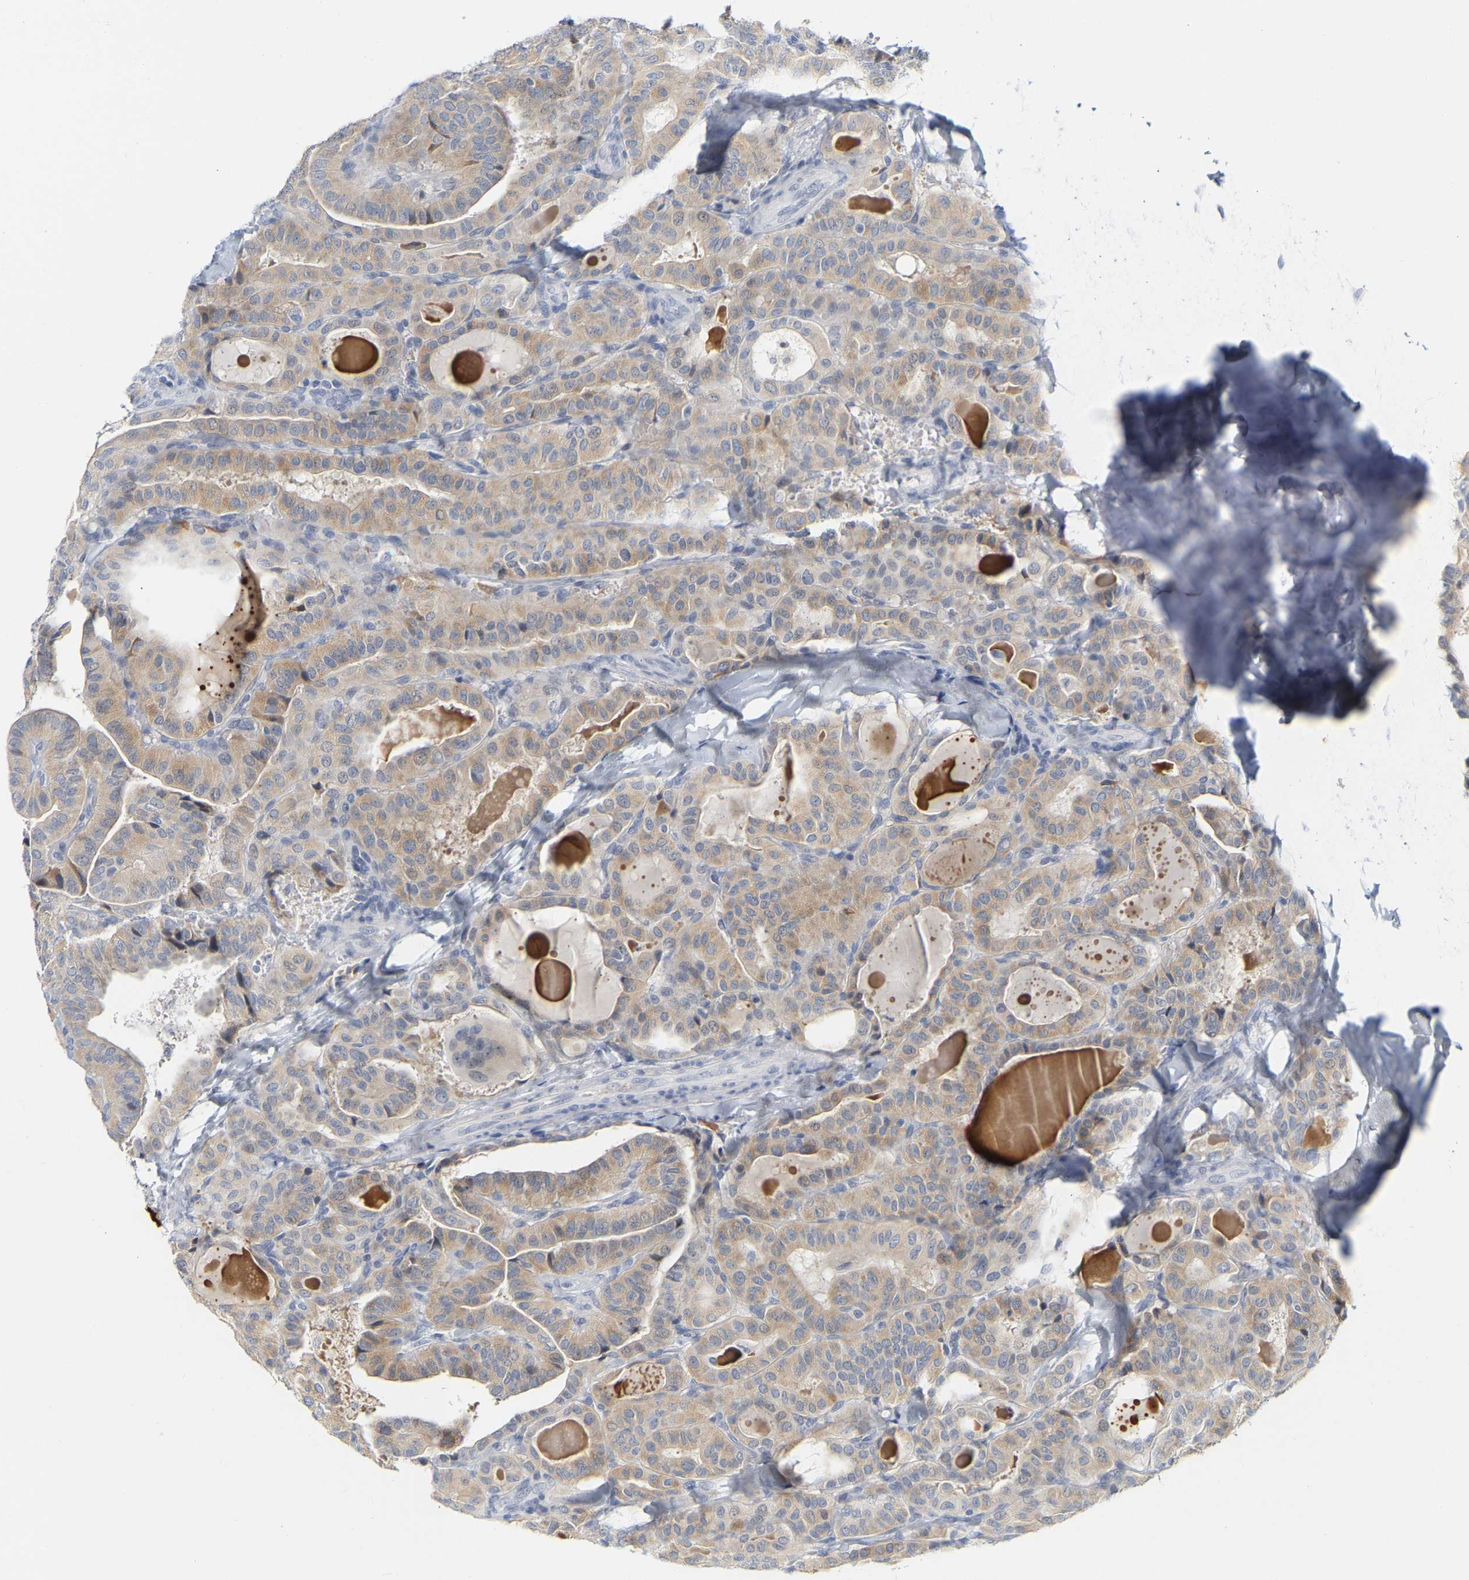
{"staining": {"intensity": "moderate", "quantity": ">75%", "location": "cytoplasmic/membranous"}, "tissue": "thyroid cancer", "cell_type": "Tumor cells", "image_type": "cancer", "snomed": [{"axis": "morphology", "description": "Papillary adenocarcinoma, NOS"}, {"axis": "topography", "description": "Thyroid gland"}], "caption": "The immunohistochemical stain shows moderate cytoplasmic/membranous staining in tumor cells of thyroid papillary adenocarcinoma tissue.", "gene": "KRT76", "patient": {"sex": "male", "age": 77}}